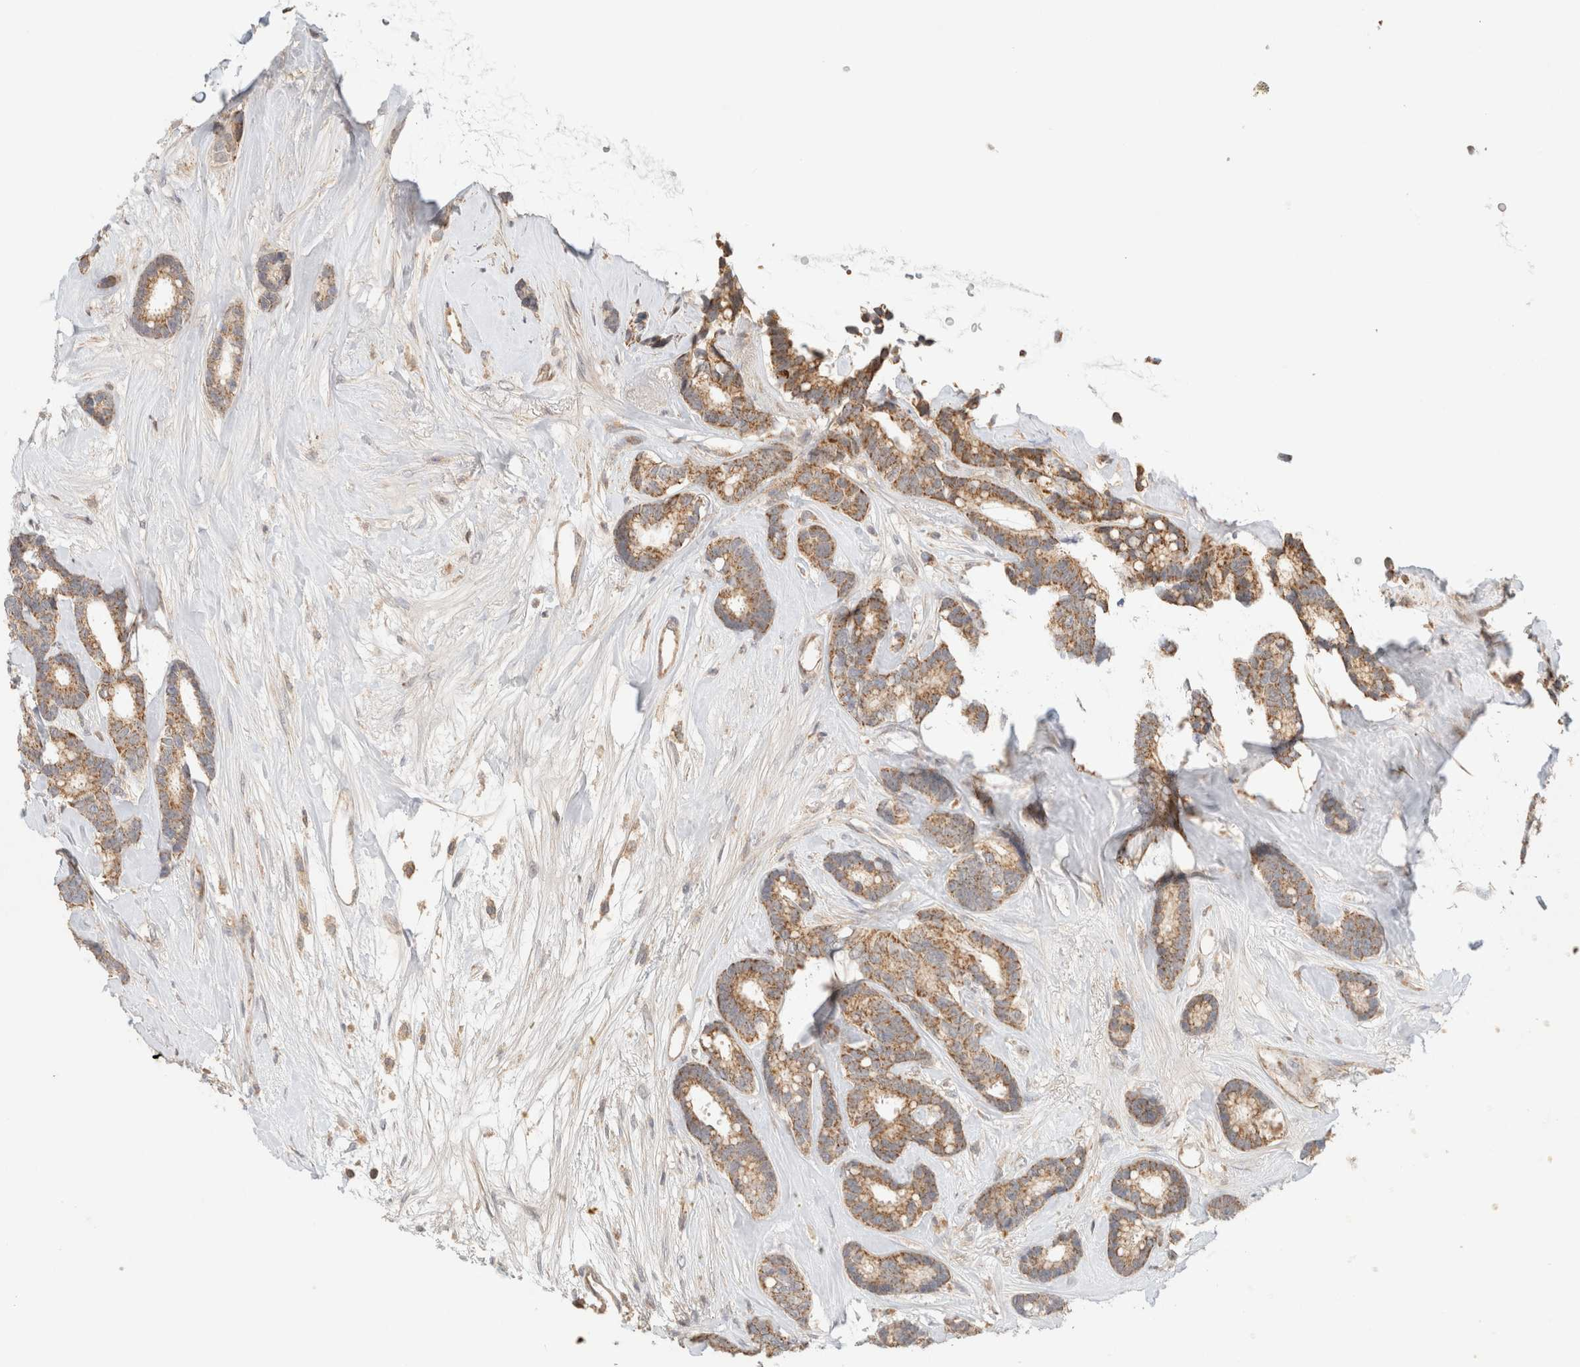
{"staining": {"intensity": "moderate", "quantity": ">75%", "location": "cytoplasmic/membranous"}, "tissue": "breast cancer", "cell_type": "Tumor cells", "image_type": "cancer", "snomed": [{"axis": "morphology", "description": "Duct carcinoma"}, {"axis": "topography", "description": "Breast"}], "caption": "Protein expression by immunohistochemistry (IHC) reveals moderate cytoplasmic/membranous expression in approximately >75% of tumor cells in breast cancer (intraductal carcinoma). (DAB IHC, brown staining for protein, blue staining for nuclei).", "gene": "MRM3", "patient": {"sex": "female", "age": 87}}